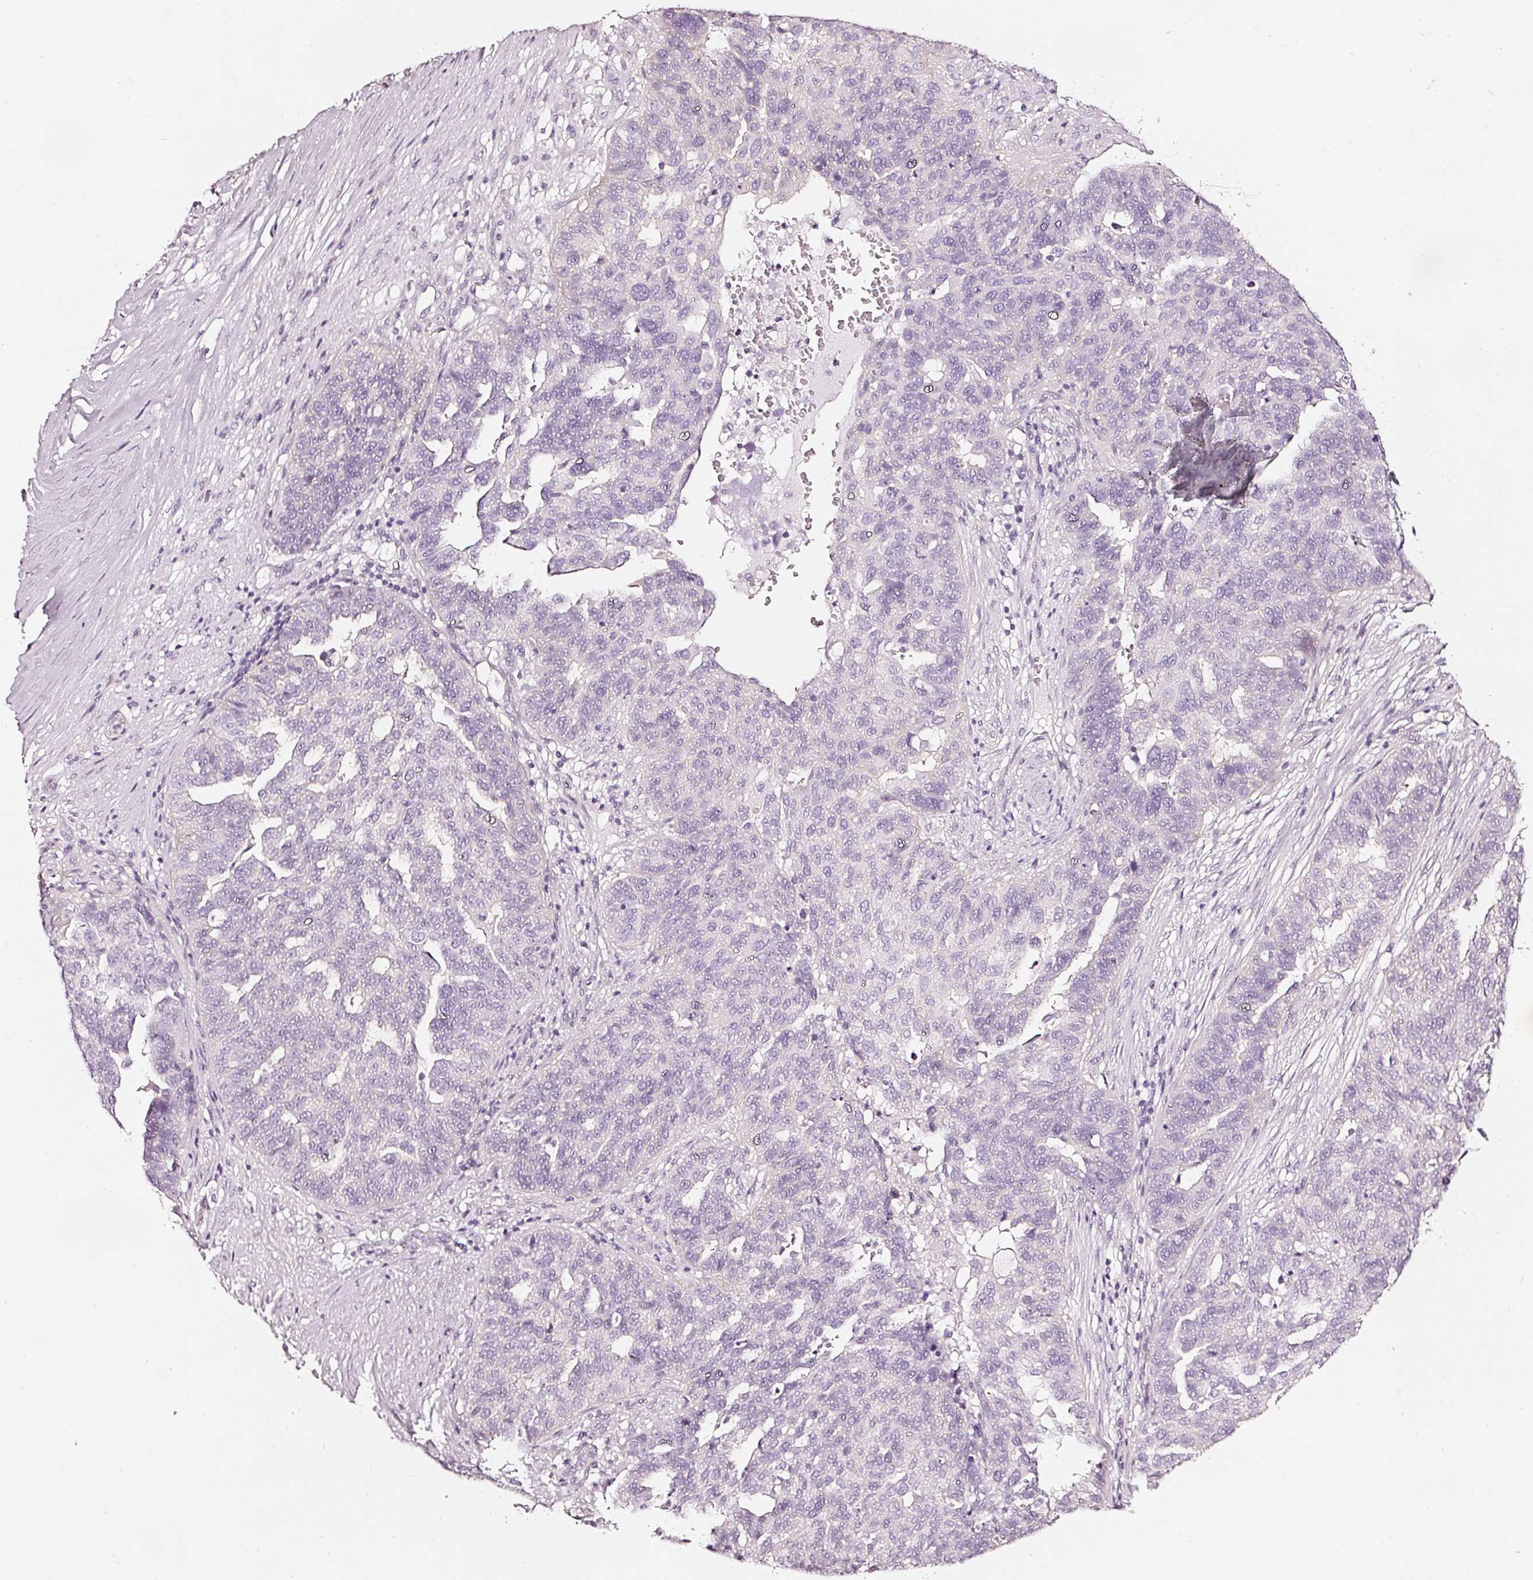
{"staining": {"intensity": "negative", "quantity": "none", "location": "none"}, "tissue": "ovarian cancer", "cell_type": "Tumor cells", "image_type": "cancer", "snomed": [{"axis": "morphology", "description": "Cystadenocarcinoma, serous, NOS"}, {"axis": "topography", "description": "Ovary"}], "caption": "Immunohistochemistry (IHC) micrograph of neoplastic tissue: human ovarian cancer (serous cystadenocarcinoma) stained with DAB (3,3'-diaminobenzidine) exhibits no significant protein expression in tumor cells. (Immunohistochemistry, brightfield microscopy, high magnification).", "gene": "CNP", "patient": {"sex": "female", "age": 59}}